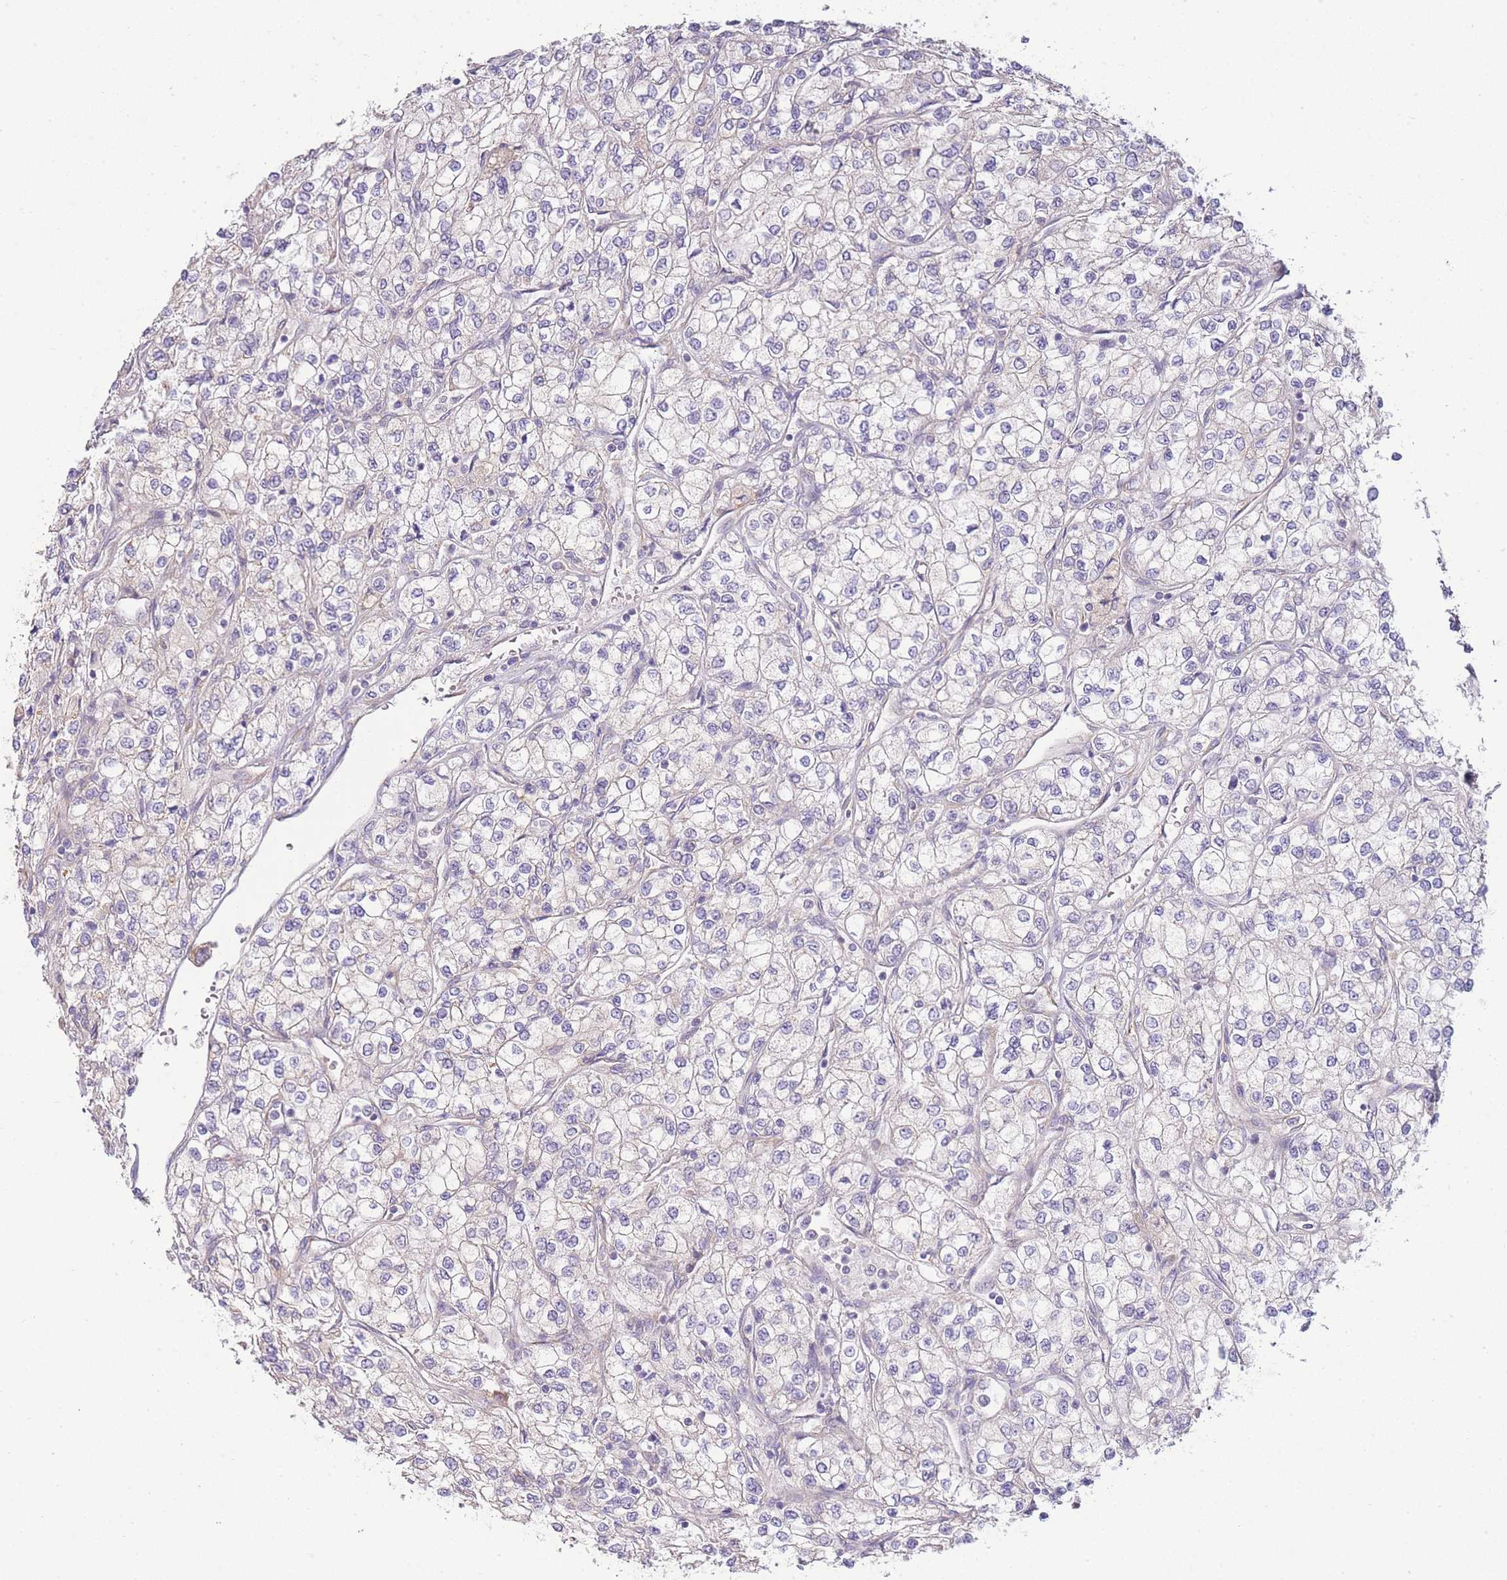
{"staining": {"intensity": "negative", "quantity": "none", "location": "none"}, "tissue": "renal cancer", "cell_type": "Tumor cells", "image_type": "cancer", "snomed": [{"axis": "morphology", "description": "Adenocarcinoma, NOS"}, {"axis": "topography", "description": "Kidney"}], "caption": "Adenocarcinoma (renal) was stained to show a protein in brown. There is no significant staining in tumor cells.", "gene": "BEX1", "patient": {"sex": "male", "age": 80}}